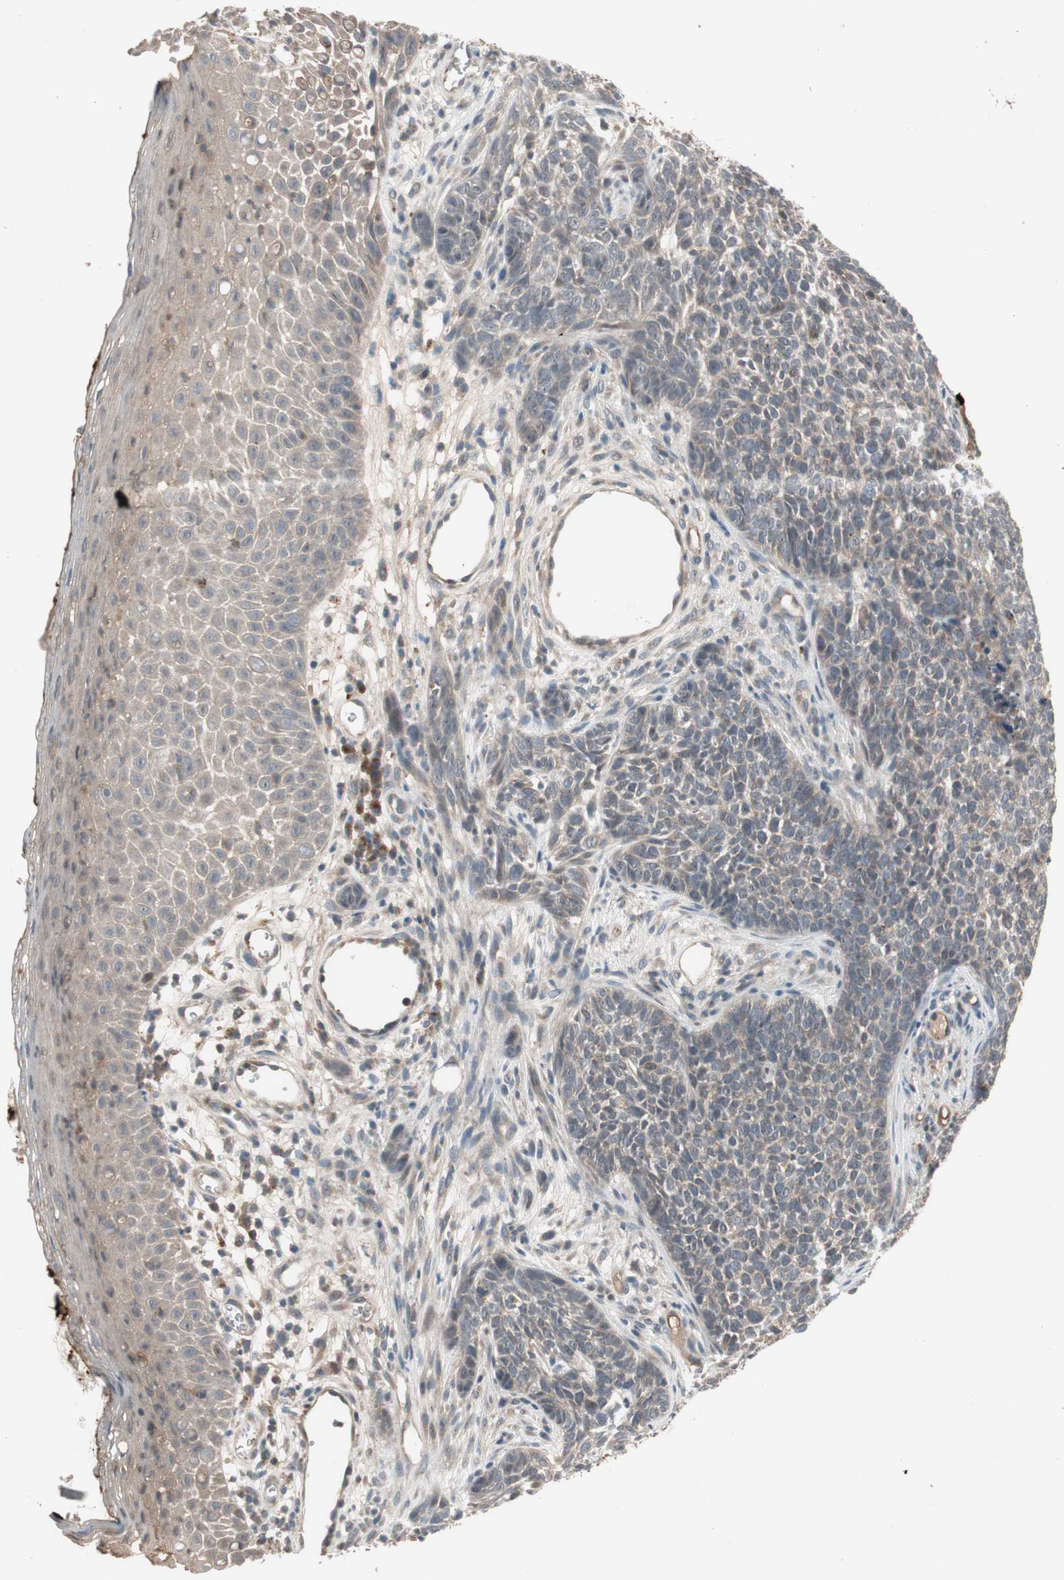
{"staining": {"intensity": "weak", "quantity": ">75%", "location": "cytoplasmic/membranous"}, "tissue": "skin cancer", "cell_type": "Tumor cells", "image_type": "cancer", "snomed": [{"axis": "morphology", "description": "Basal cell carcinoma"}, {"axis": "topography", "description": "Skin"}], "caption": "An image showing weak cytoplasmic/membranous expression in about >75% of tumor cells in skin cancer (basal cell carcinoma), as visualized by brown immunohistochemical staining.", "gene": "NSF", "patient": {"sex": "female", "age": 84}}